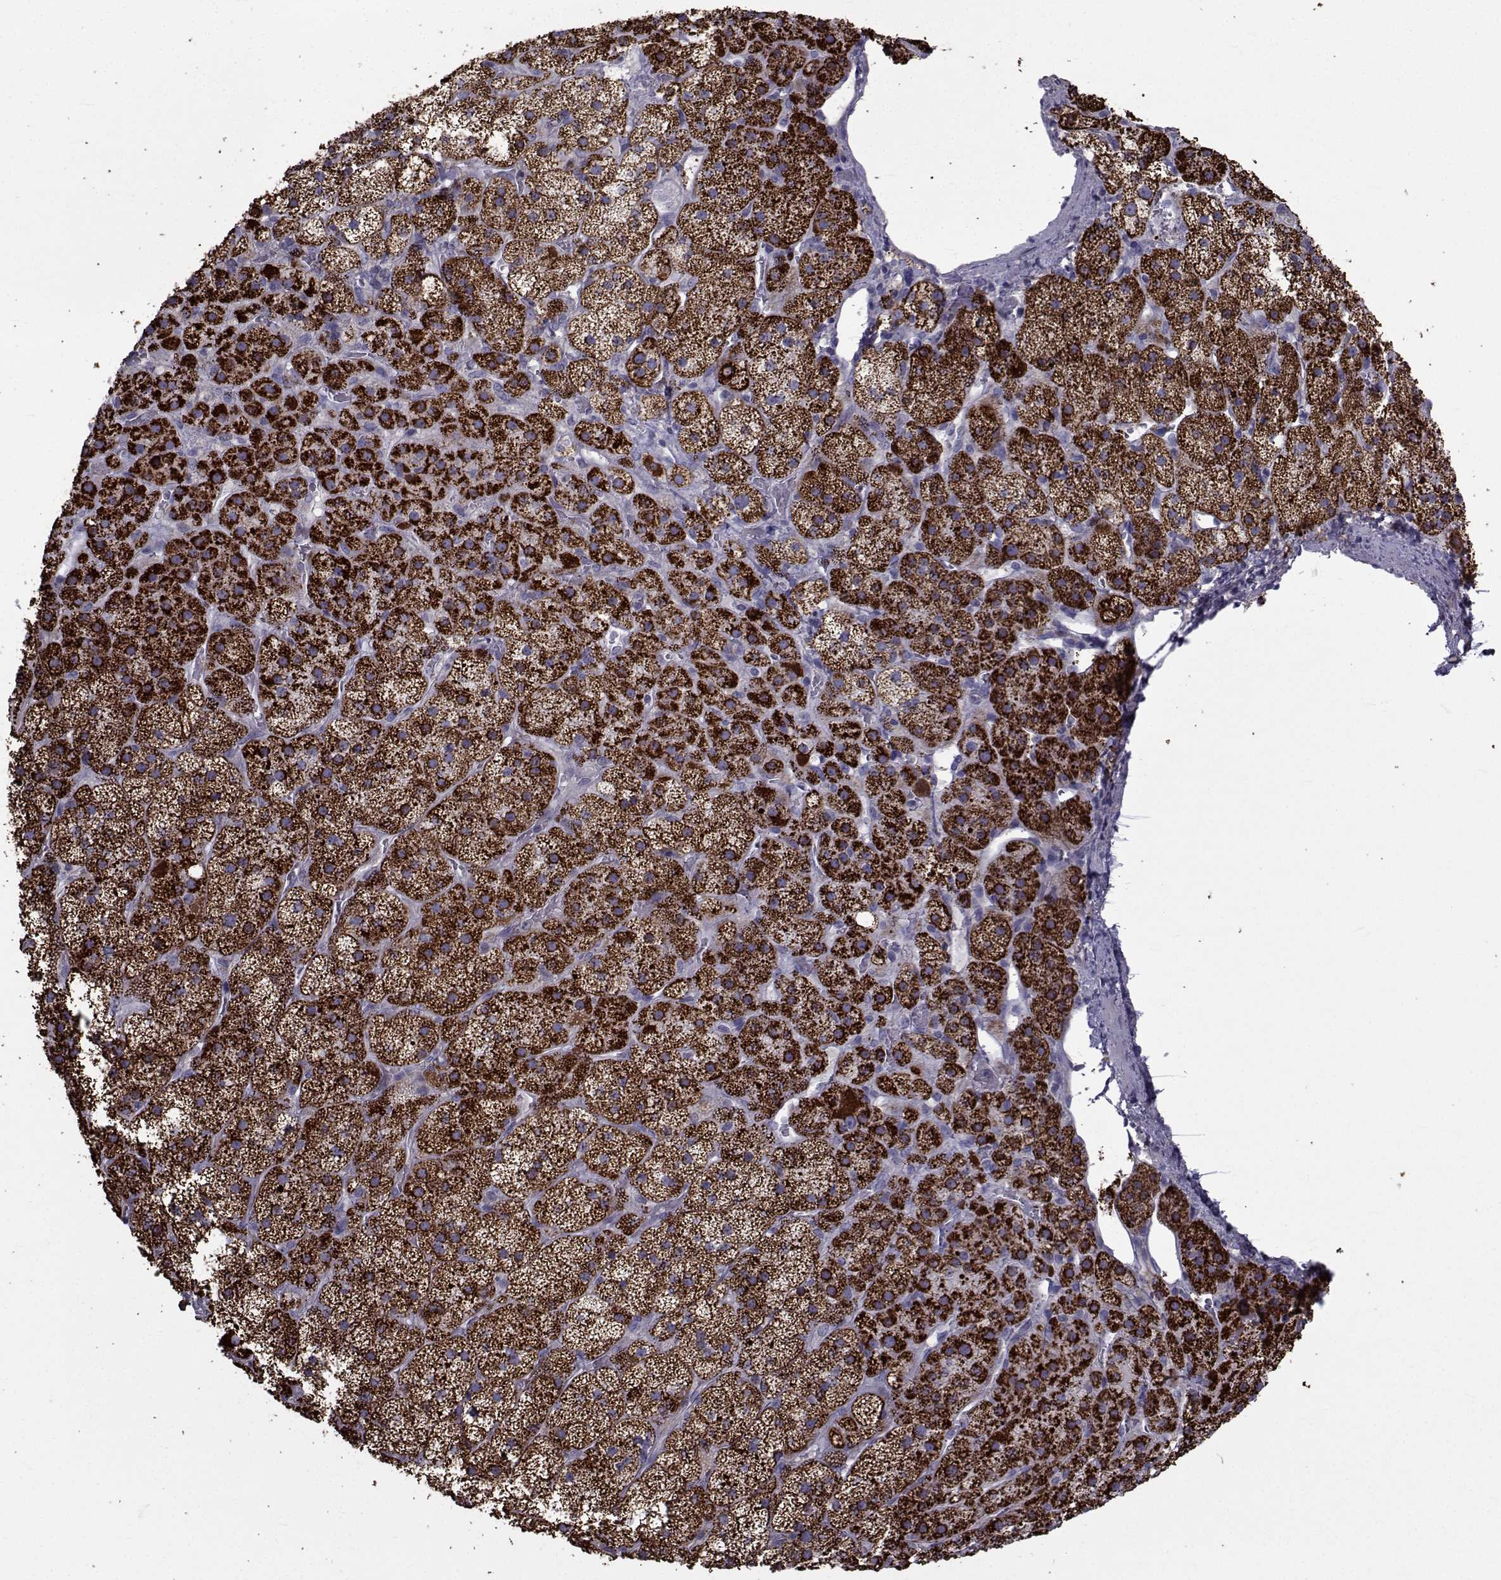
{"staining": {"intensity": "strong", "quantity": "25%-75%", "location": "cytoplasmic/membranous"}, "tissue": "adrenal gland", "cell_type": "Glandular cells", "image_type": "normal", "snomed": [{"axis": "morphology", "description": "Normal tissue, NOS"}, {"axis": "topography", "description": "Adrenal gland"}], "caption": "High-power microscopy captured an IHC photomicrograph of normal adrenal gland, revealing strong cytoplasmic/membranous staining in about 25%-75% of glandular cells. (DAB = brown stain, brightfield microscopy at high magnification).", "gene": "FDXR", "patient": {"sex": "male", "age": 57}}